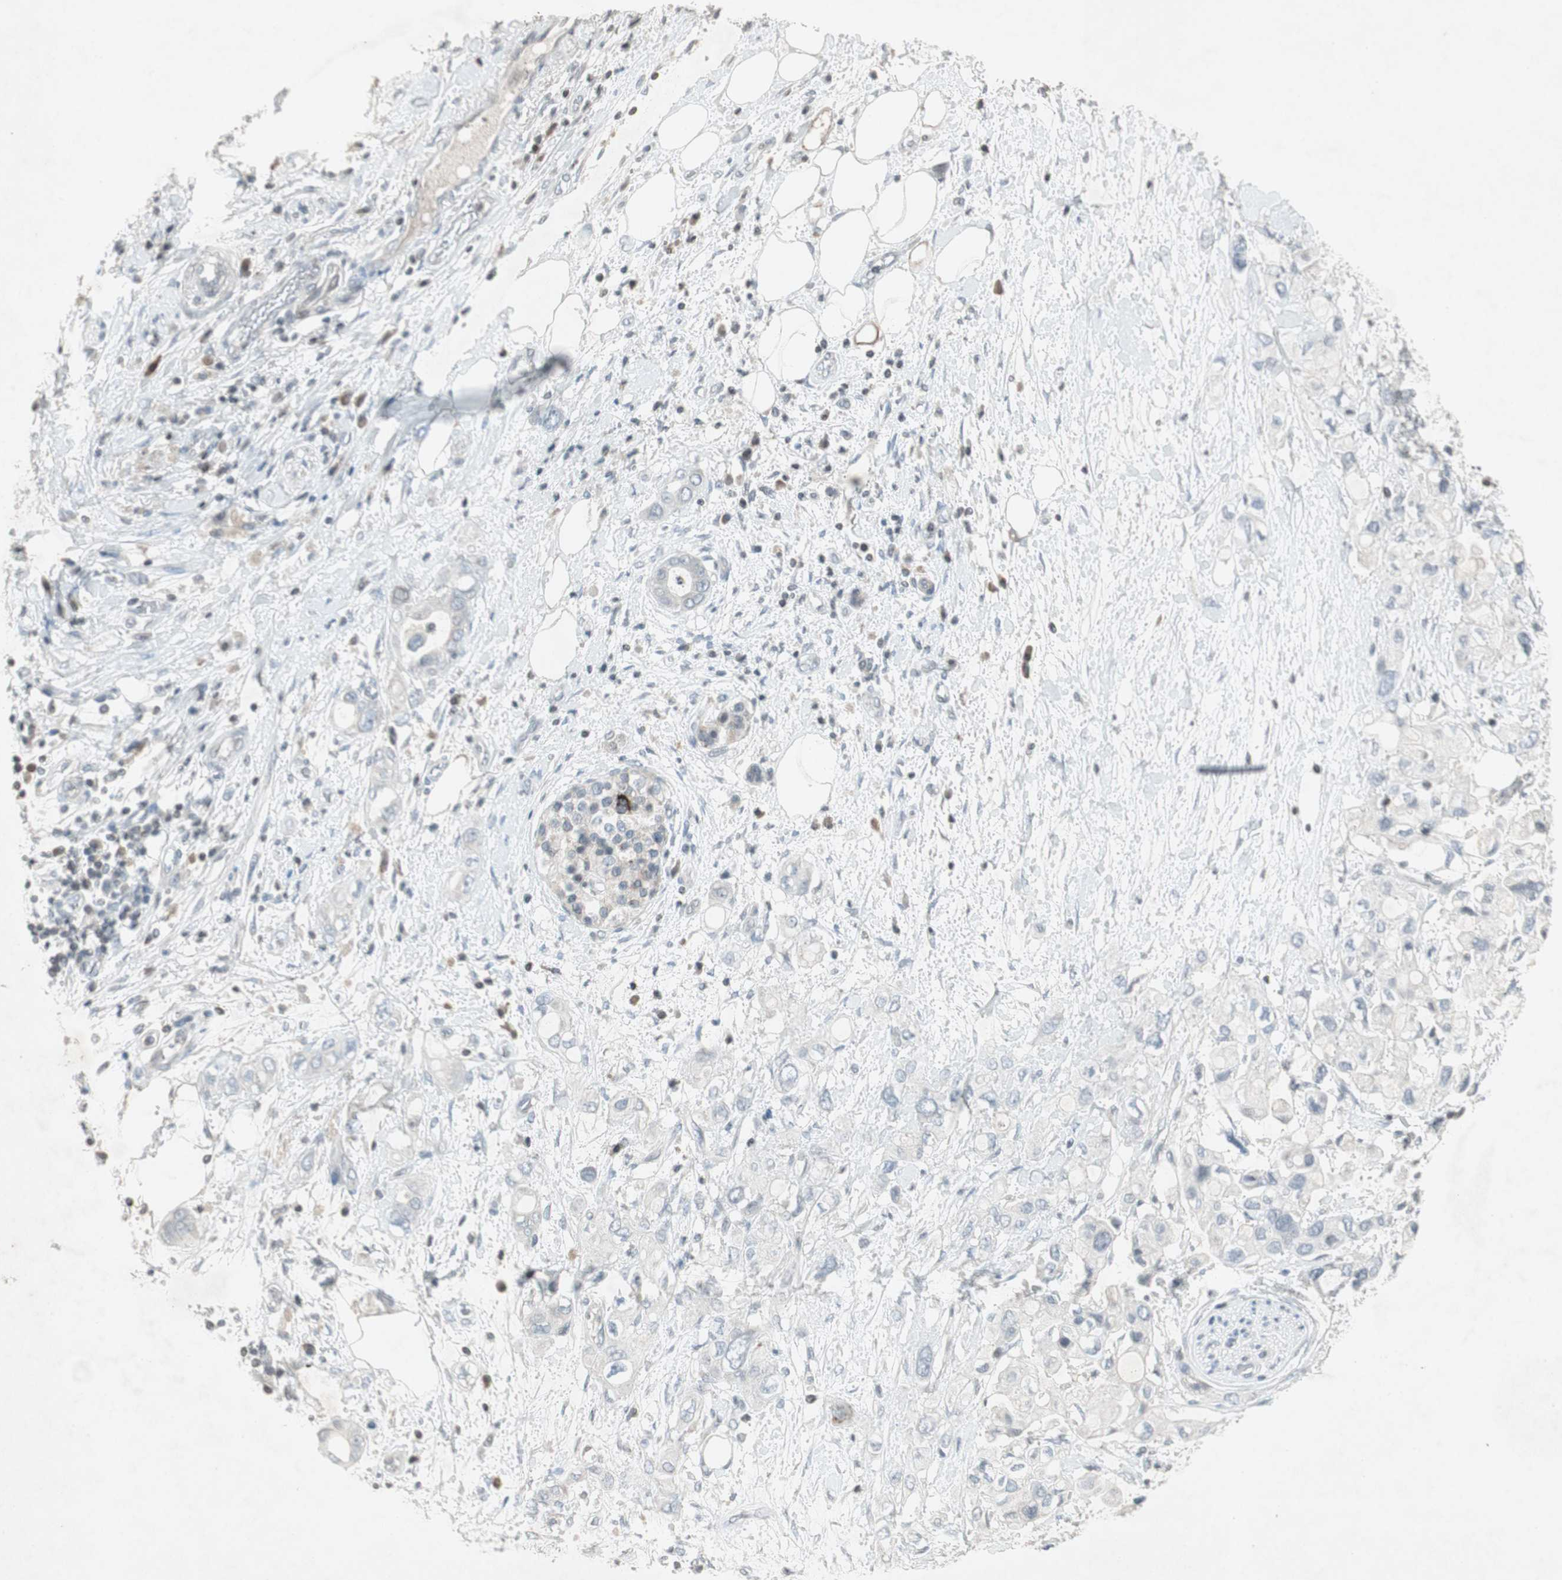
{"staining": {"intensity": "negative", "quantity": "none", "location": "none"}, "tissue": "pancreatic cancer", "cell_type": "Tumor cells", "image_type": "cancer", "snomed": [{"axis": "morphology", "description": "Adenocarcinoma, NOS"}, {"axis": "topography", "description": "Pancreas"}], "caption": "Protein analysis of pancreatic cancer (adenocarcinoma) exhibits no significant positivity in tumor cells. (Brightfield microscopy of DAB IHC at high magnification).", "gene": "ARG2", "patient": {"sex": "female", "age": 56}}